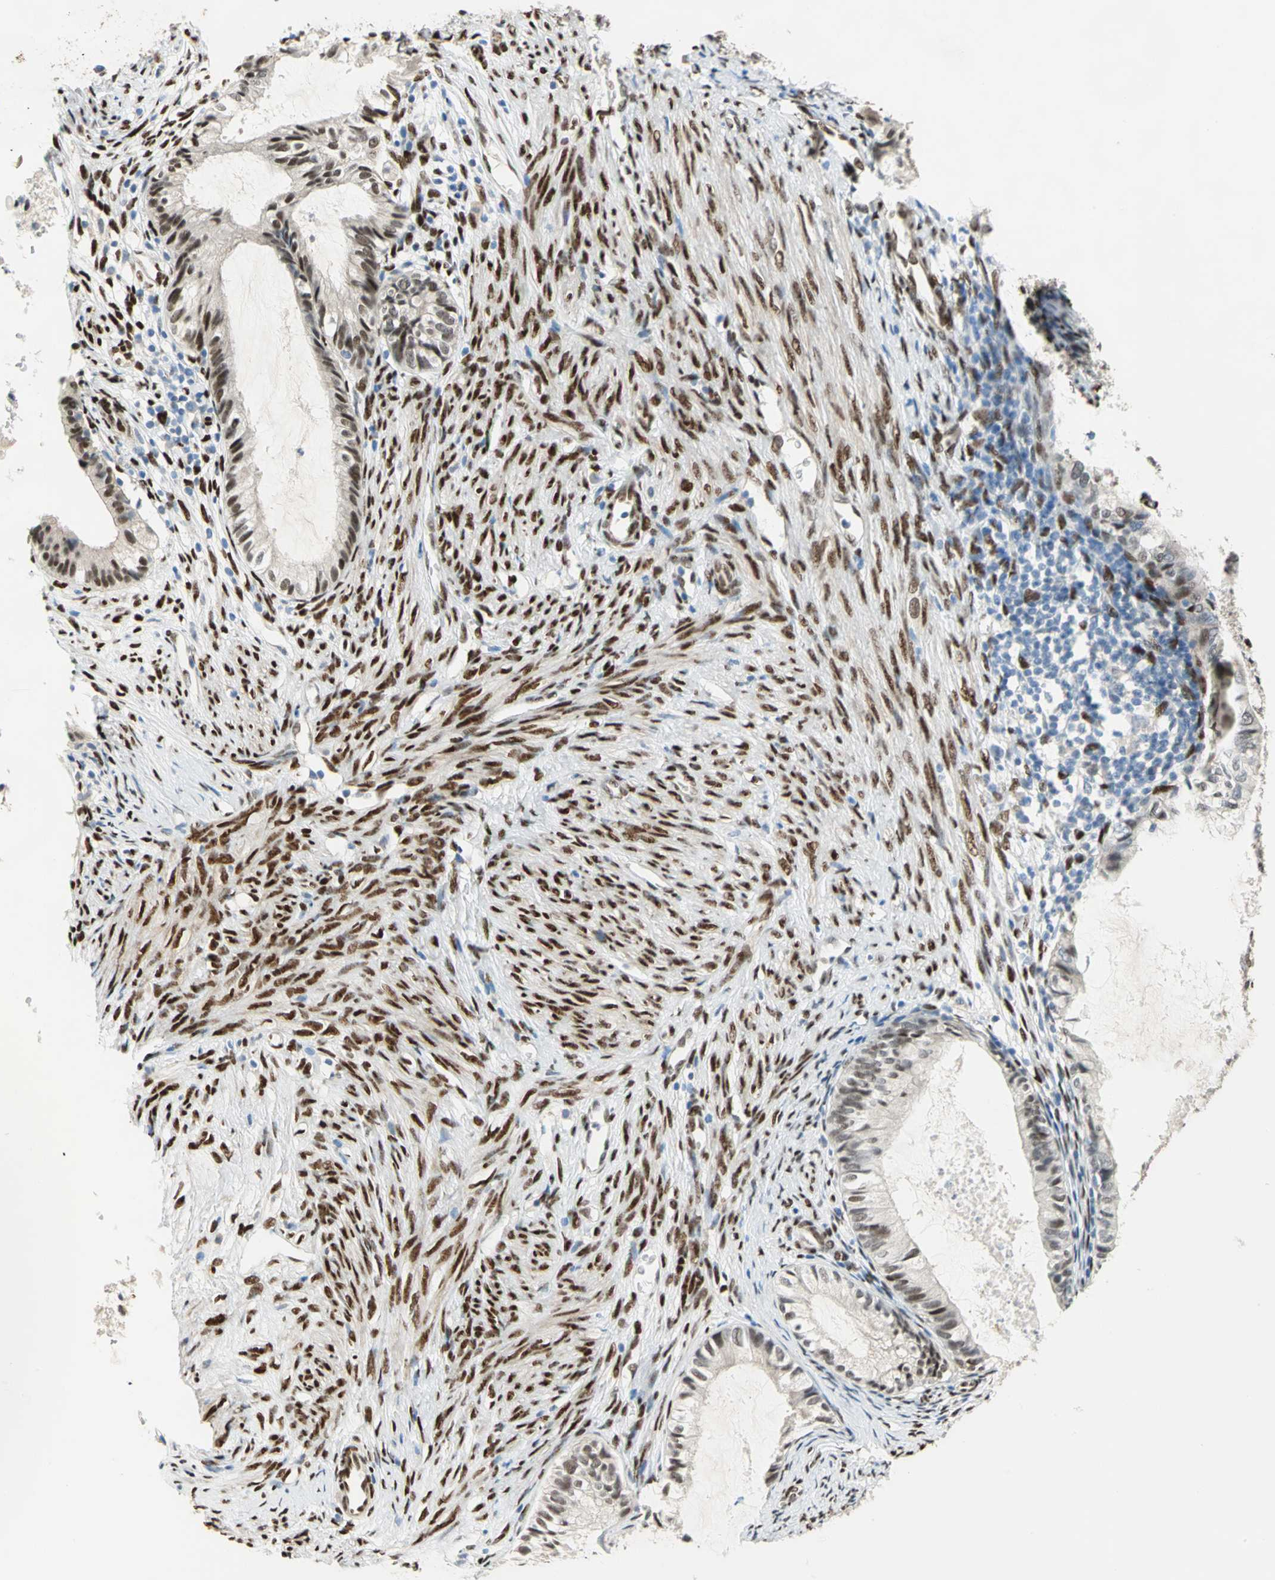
{"staining": {"intensity": "moderate", "quantity": ">75%", "location": "nuclear"}, "tissue": "cervical cancer", "cell_type": "Tumor cells", "image_type": "cancer", "snomed": [{"axis": "morphology", "description": "Normal tissue, NOS"}, {"axis": "morphology", "description": "Adenocarcinoma, NOS"}, {"axis": "topography", "description": "Cervix"}, {"axis": "topography", "description": "Endometrium"}], "caption": "Cervical cancer (adenocarcinoma) stained with a brown dye demonstrates moderate nuclear positive staining in approximately >75% of tumor cells.", "gene": "RBFOX2", "patient": {"sex": "female", "age": 86}}